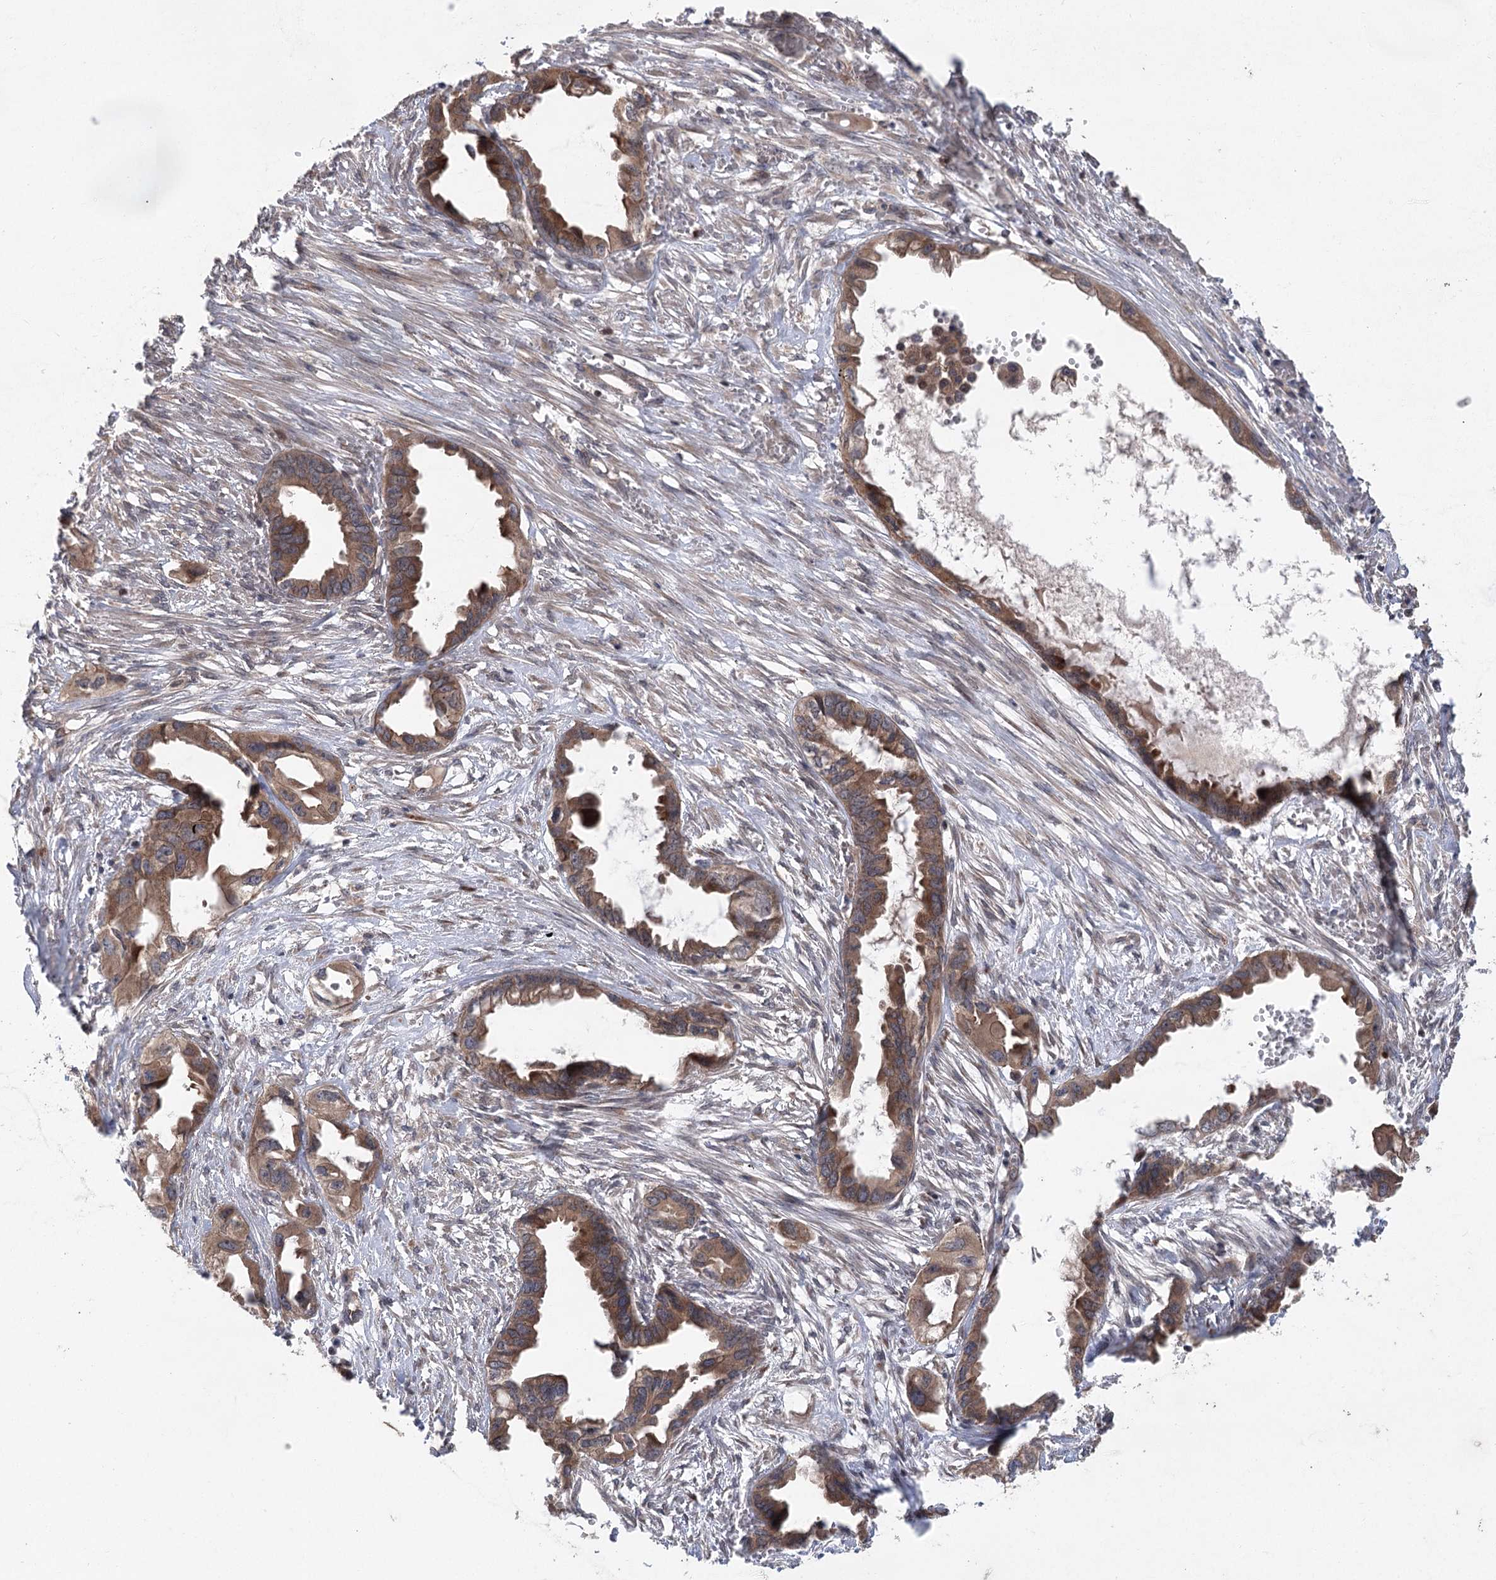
{"staining": {"intensity": "moderate", "quantity": ">75%", "location": "cytoplasmic/membranous"}, "tissue": "endometrial cancer", "cell_type": "Tumor cells", "image_type": "cancer", "snomed": [{"axis": "morphology", "description": "Adenocarcinoma, NOS"}, {"axis": "morphology", "description": "Adenocarcinoma, metastatic, NOS"}, {"axis": "topography", "description": "Adipose tissue"}, {"axis": "topography", "description": "Endometrium"}], "caption": "Moderate cytoplasmic/membranous expression is present in approximately >75% of tumor cells in endometrial cancer.", "gene": "METTL24", "patient": {"sex": "female", "age": 67}}